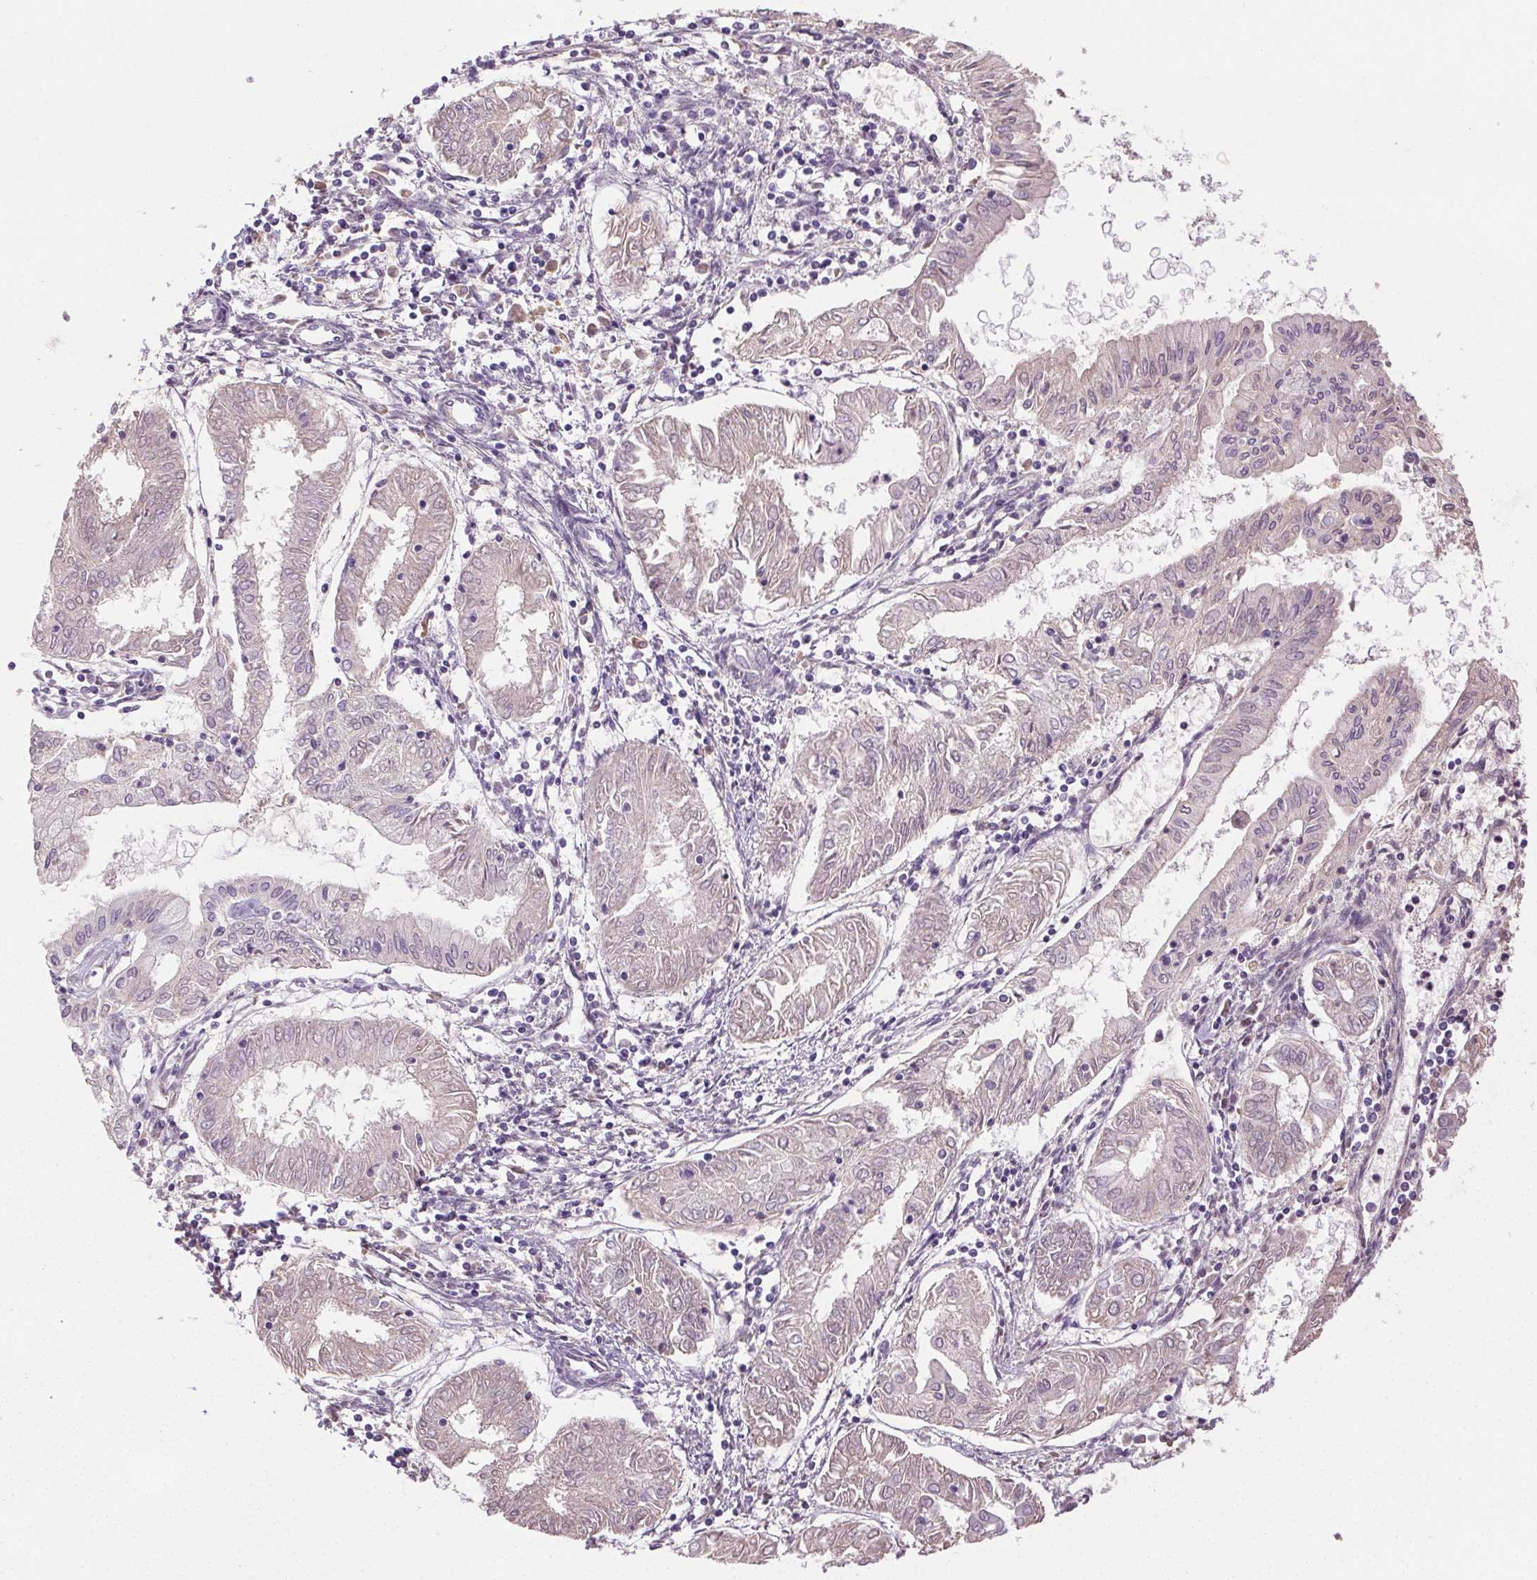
{"staining": {"intensity": "negative", "quantity": "none", "location": "none"}, "tissue": "endometrial cancer", "cell_type": "Tumor cells", "image_type": "cancer", "snomed": [{"axis": "morphology", "description": "Adenocarcinoma, NOS"}, {"axis": "topography", "description": "Endometrium"}], "caption": "Immunohistochemical staining of adenocarcinoma (endometrial) reveals no significant staining in tumor cells.", "gene": "BPIFB2", "patient": {"sex": "female", "age": 68}}